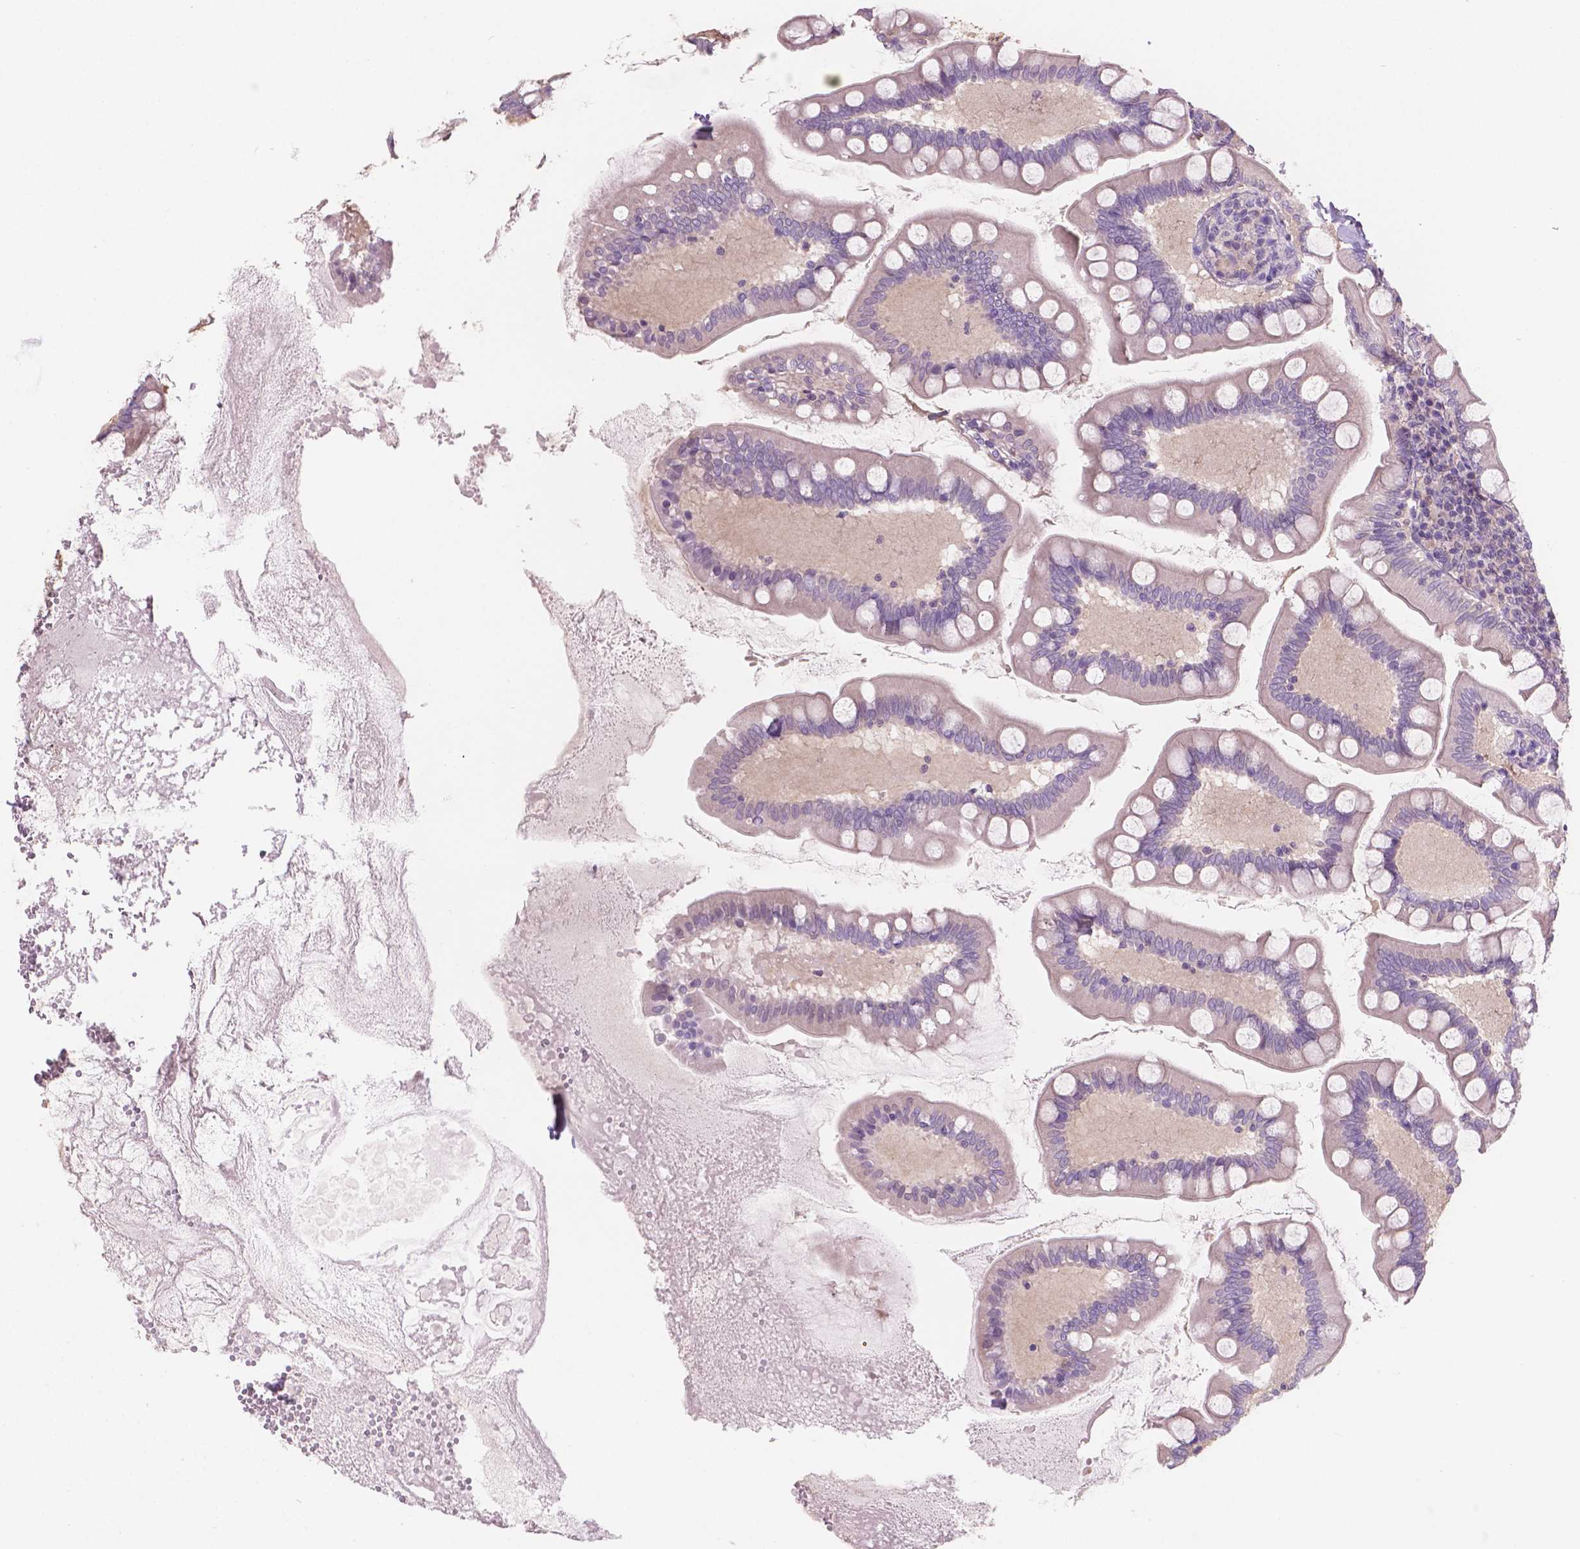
{"staining": {"intensity": "negative", "quantity": "none", "location": "none"}, "tissue": "small intestine", "cell_type": "Glandular cells", "image_type": "normal", "snomed": [{"axis": "morphology", "description": "Normal tissue, NOS"}, {"axis": "topography", "description": "Small intestine"}], "caption": "Immunohistochemistry image of unremarkable small intestine: human small intestine stained with DAB exhibits no significant protein staining in glandular cells. The staining was performed using DAB (3,3'-diaminobenzidine) to visualize the protein expression in brown, while the nuclei were stained in blue with hematoxylin (Magnification: 20x).", "gene": "SBSN", "patient": {"sex": "female", "age": 56}}